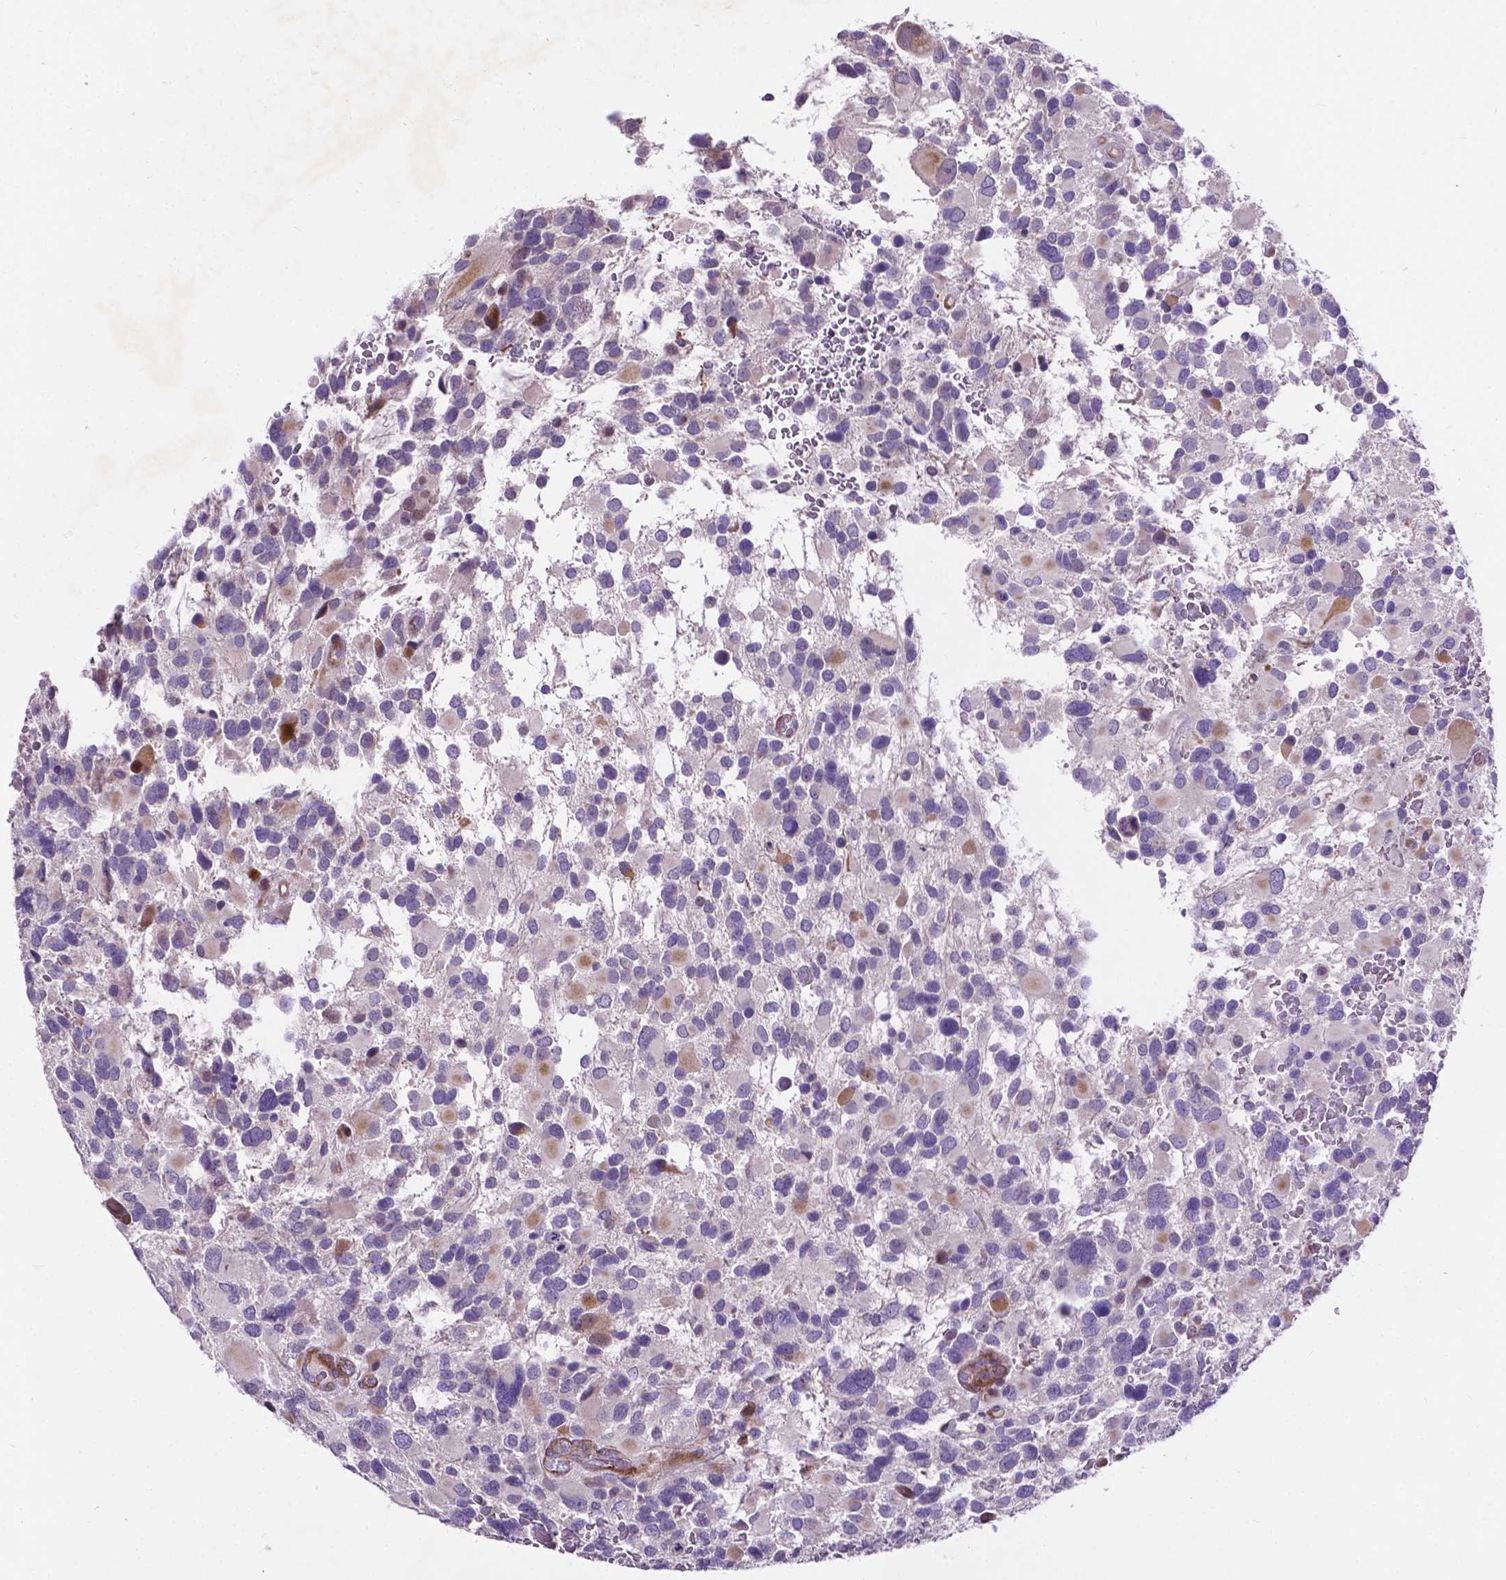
{"staining": {"intensity": "negative", "quantity": "none", "location": "none"}, "tissue": "glioma", "cell_type": "Tumor cells", "image_type": "cancer", "snomed": [{"axis": "morphology", "description": "Glioma, malignant, Low grade"}, {"axis": "topography", "description": "Brain"}], "caption": "An image of human malignant glioma (low-grade) is negative for staining in tumor cells. (Stains: DAB (3,3'-diaminobenzidine) immunohistochemistry (IHC) with hematoxylin counter stain, Microscopy: brightfield microscopy at high magnification).", "gene": "PFKFB4", "patient": {"sex": "female", "age": 32}}